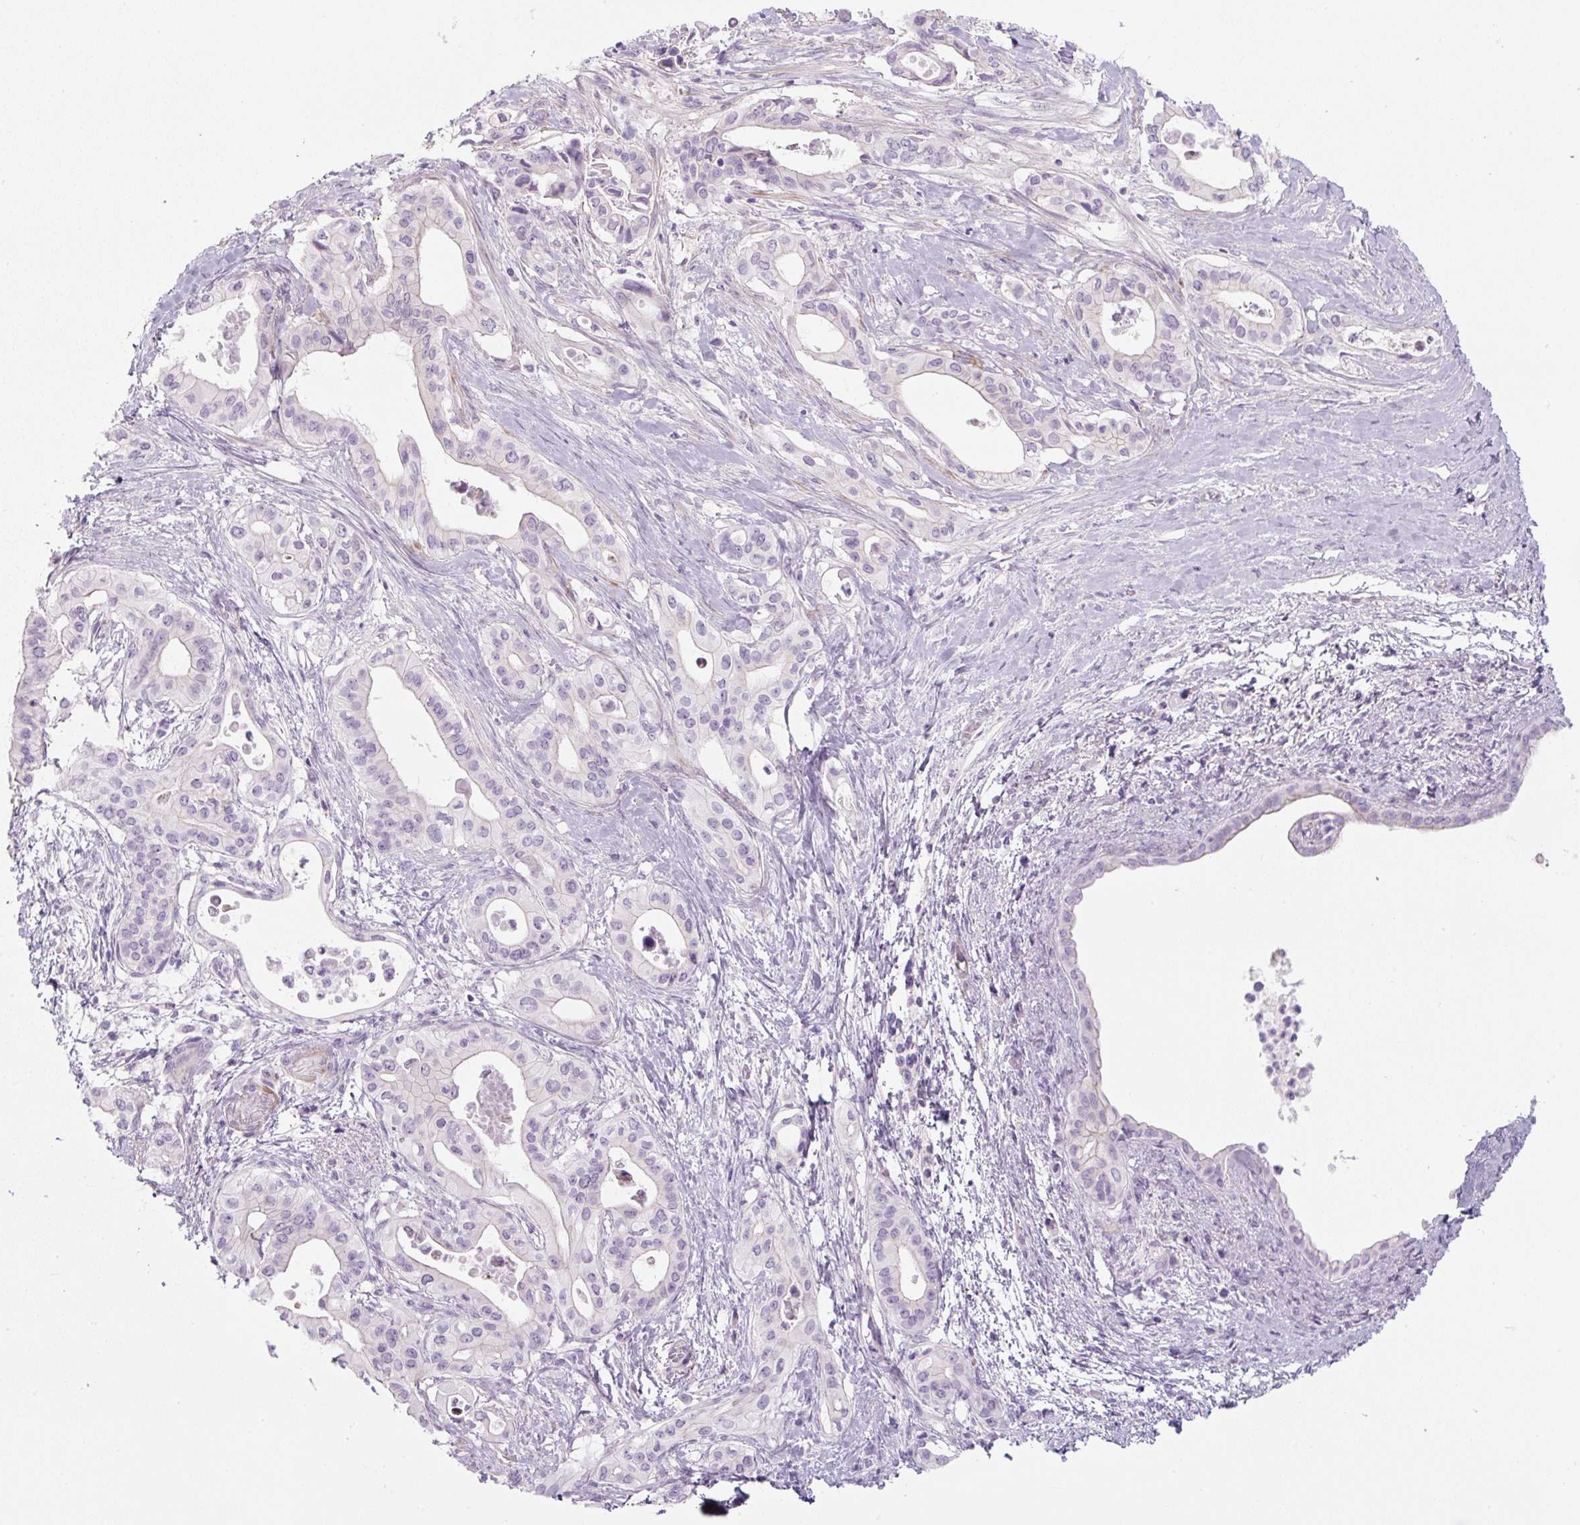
{"staining": {"intensity": "negative", "quantity": "none", "location": "none"}, "tissue": "pancreatic cancer", "cell_type": "Tumor cells", "image_type": "cancer", "snomed": [{"axis": "morphology", "description": "Adenocarcinoma, NOS"}, {"axis": "topography", "description": "Pancreas"}], "caption": "An immunohistochemistry (IHC) photomicrograph of pancreatic adenocarcinoma is shown. There is no staining in tumor cells of pancreatic adenocarcinoma.", "gene": "PRM1", "patient": {"sex": "female", "age": 77}}